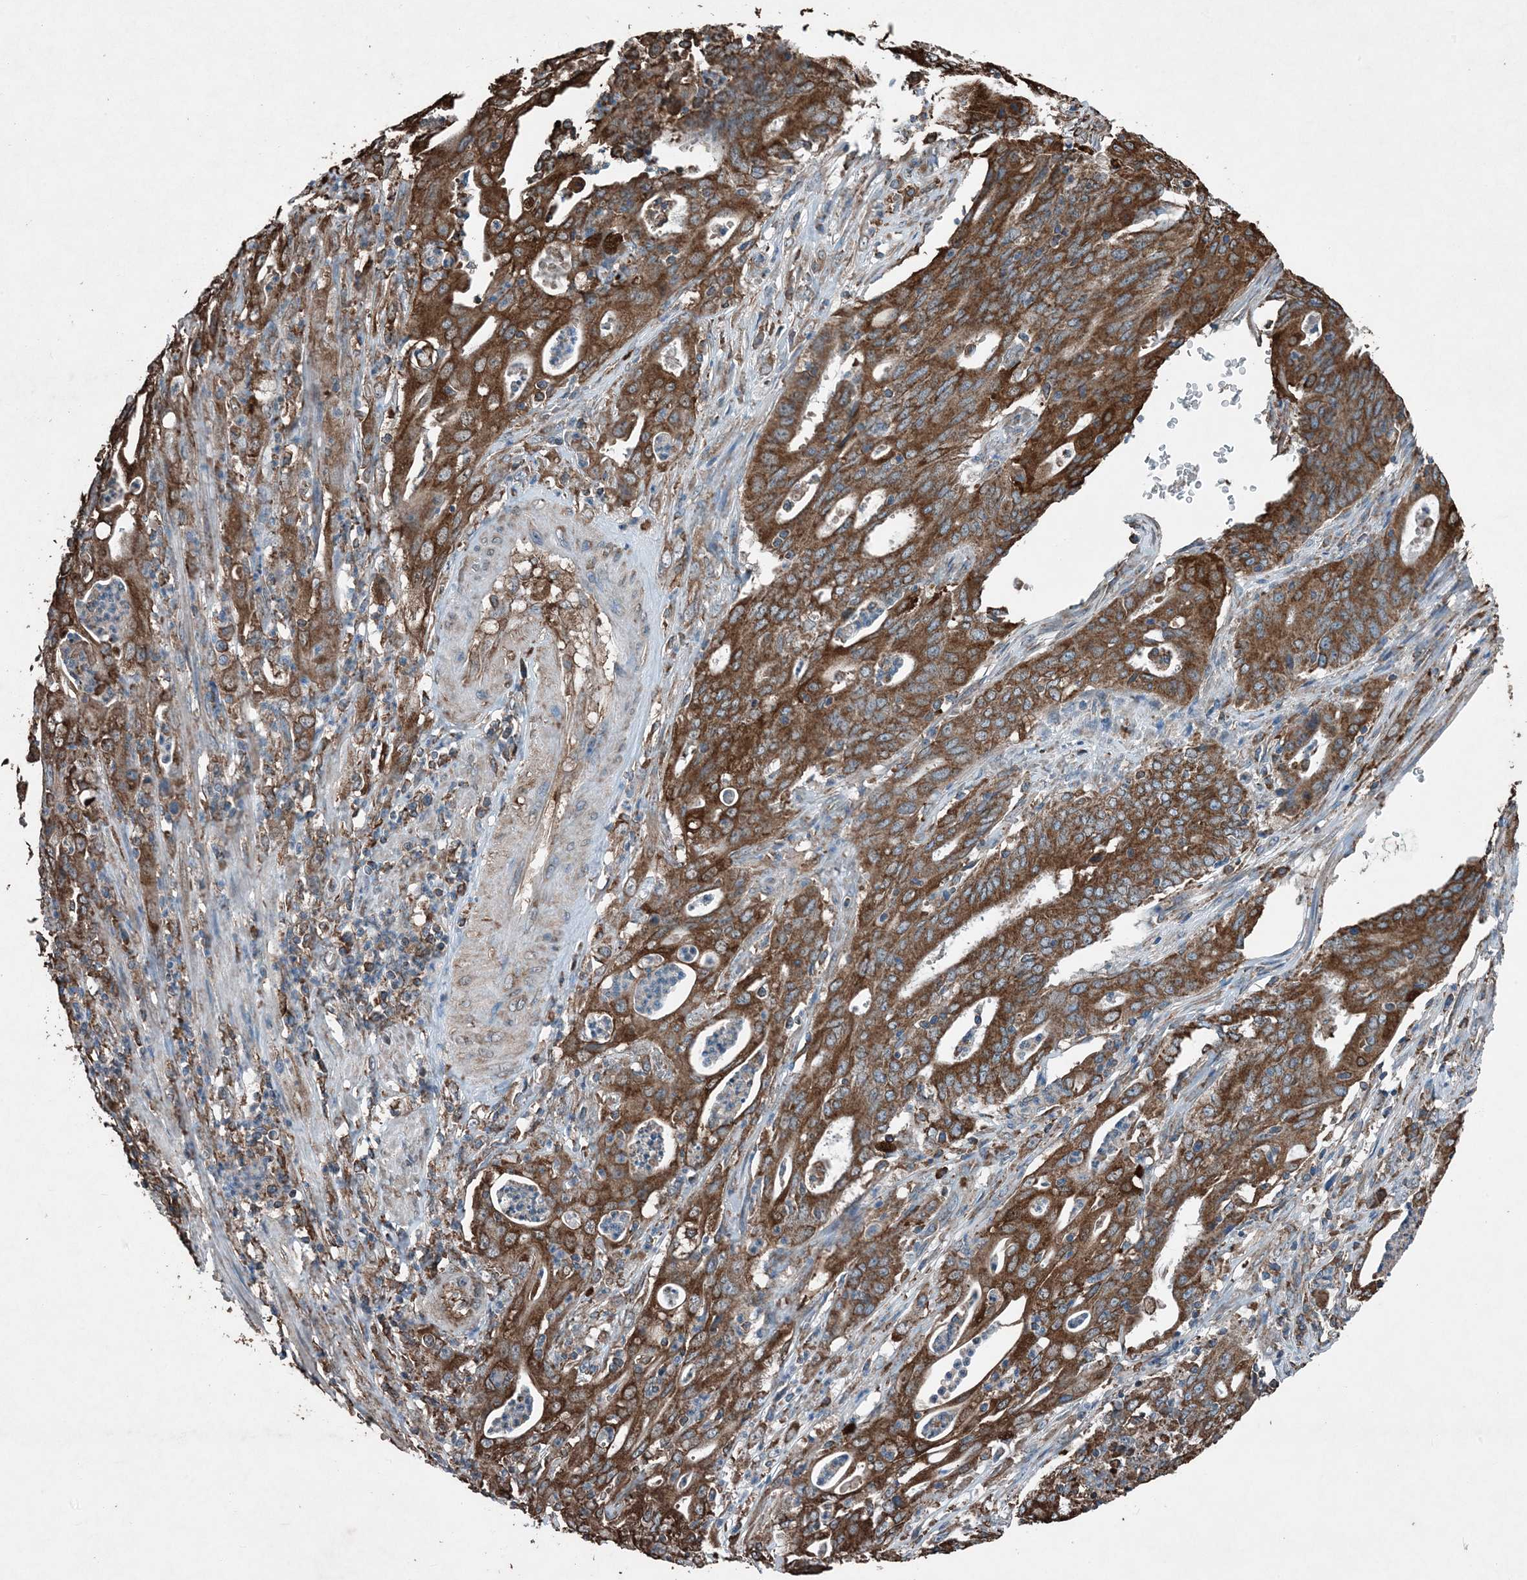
{"staining": {"intensity": "strong", "quantity": ">75%", "location": "cytoplasmic/membranous"}, "tissue": "cervical cancer", "cell_type": "Tumor cells", "image_type": "cancer", "snomed": [{"axis": "morphology", "description": "Adenocarcinoma, NOS"}, {"axis": "topography", "description": "Cervix"}], "caption": "Adenocarcinoma (cervical) stained for a protein shows strong cytoplasmic/membranous positivity in tumor cells. (DAB (3,3'-diaminobenzidine) IHC with brightfield microscopy, high magnification).", "gene": "PDIA6", "patient": {"sex": "female", "age": 44}}